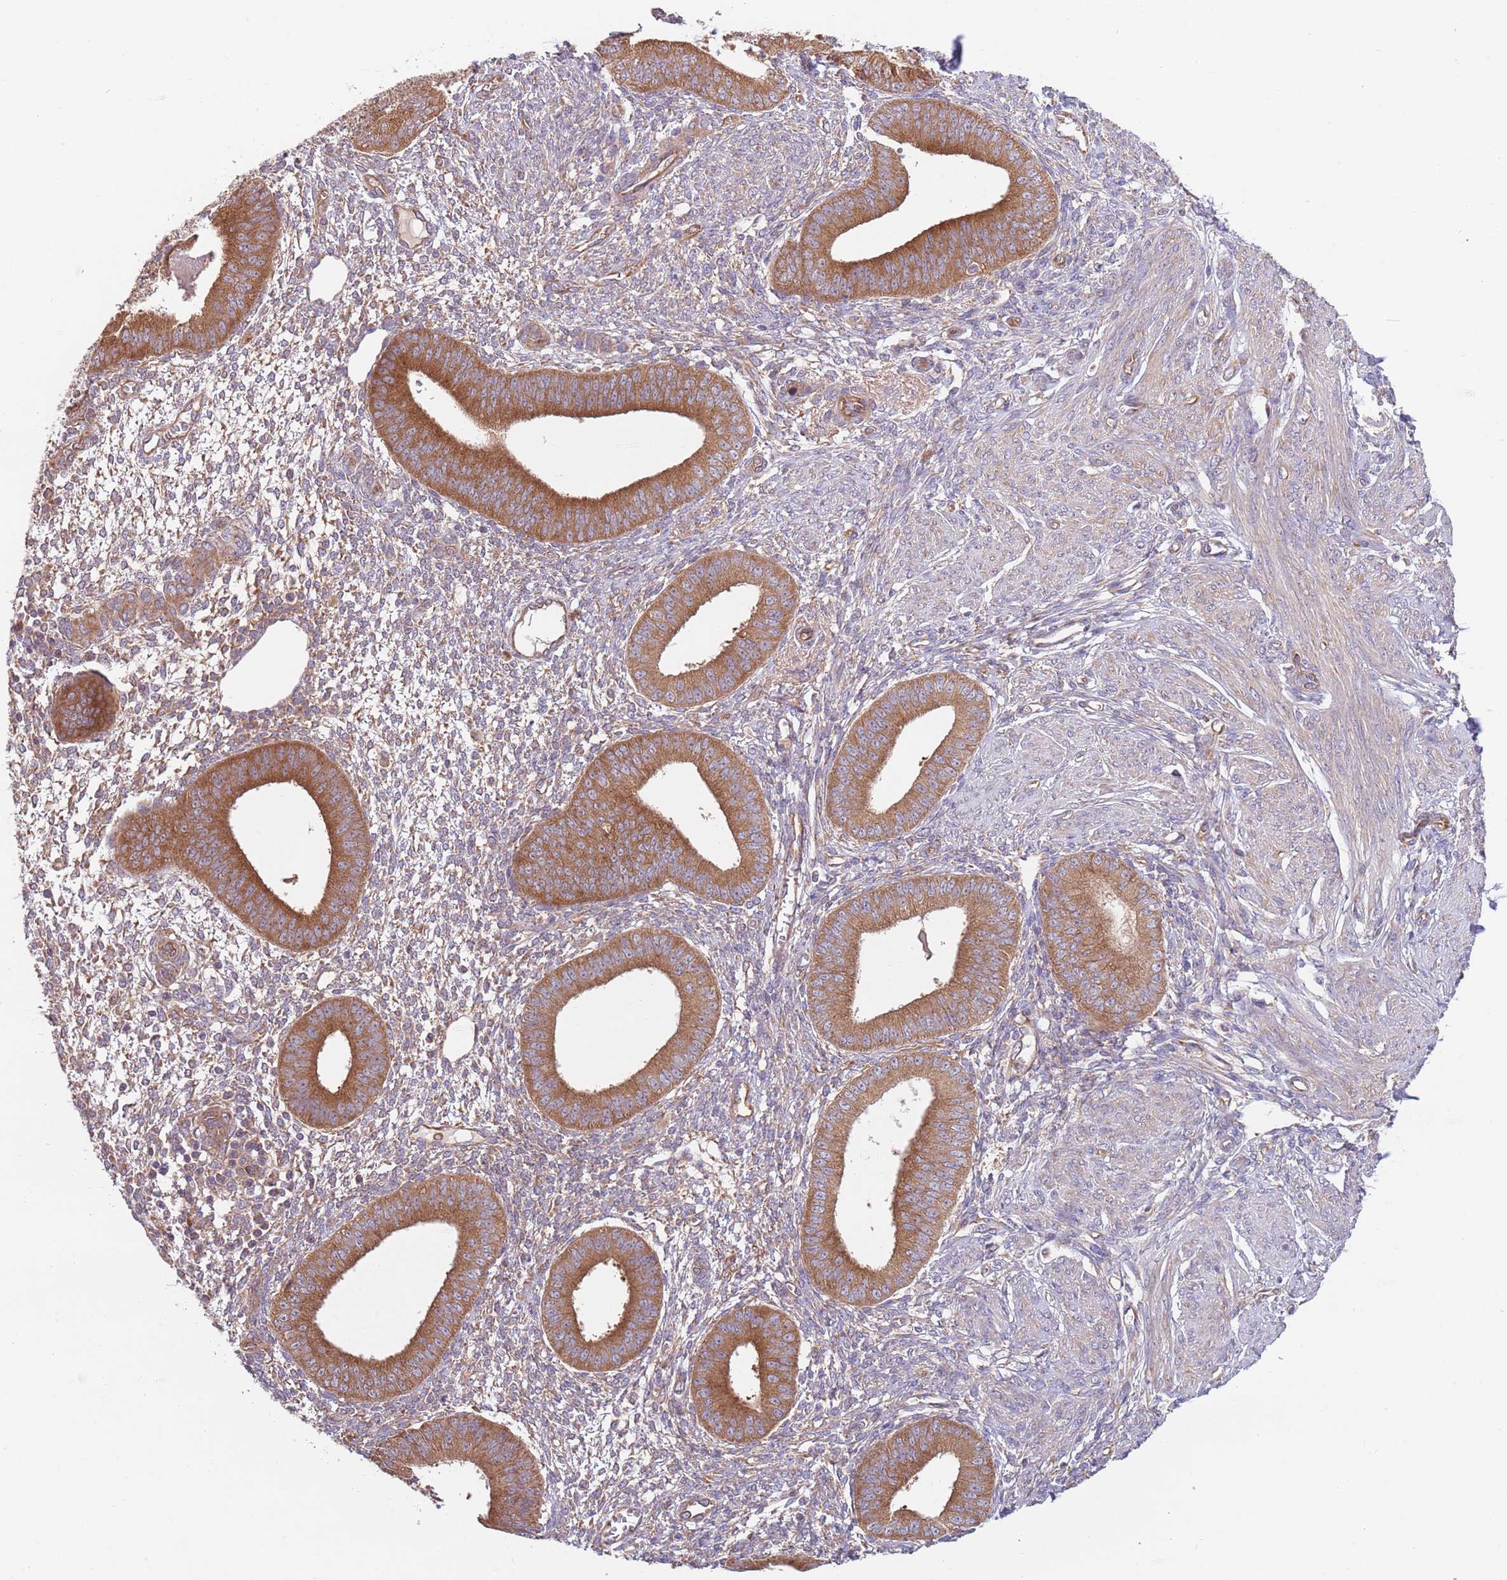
{"staining": {"intensity": "moderate", "quantity": ">75%", "location": "cytoplasmic/membranous"}, "tissue": "endometrium", "cell_type": "Cells in endometrial stroma", "image_type": "normal", "snomed": [{"axis": "morphology", "description": "Normal tissue, NOS"}, {"axis": "topography", "description": "Endometrium"}], "caption": "A histopathology image of human endometrium stained for a protein shows moderate cytoplasmic/membranous brown staining in cells in endometrial stroma.", "gene": "EIF3F", "patient": {"sex": "female", "age": 49}}